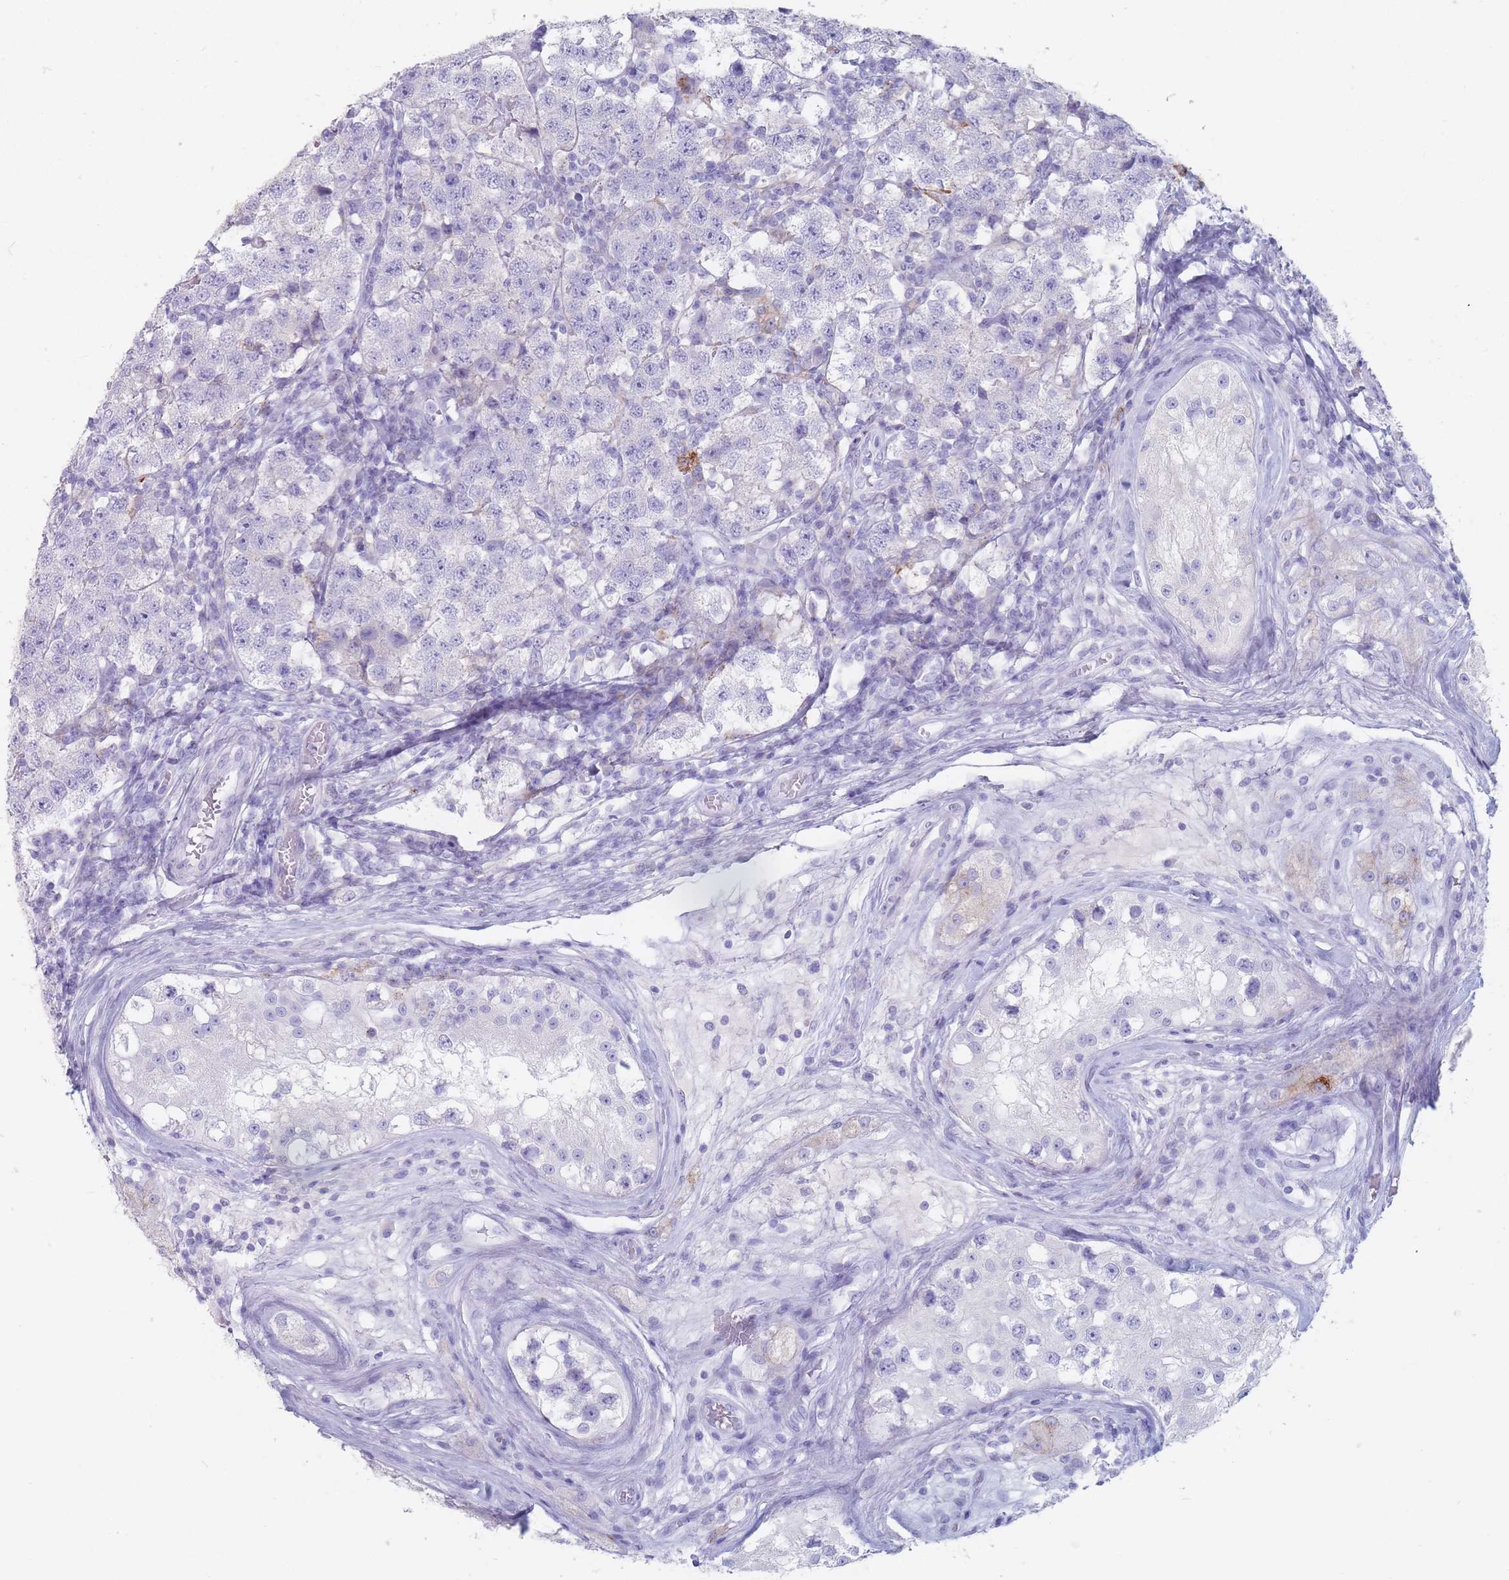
{"staining": {"intensity": "negative", "quantity": "none", "location": "none"}, "tissue": "testis cancer", "cell_type": "Tumor cells", "image_type": "cancer", "snomed": [{"axis": "morphology", "description": "Seminoma, NOS"}, {"axis": "topography", "description": "Testis"}], "caption": "Testis seminoma stained for a protein using immunohistochemistry reveals no staining tumor cells.", "gene": "ST3GAL5", "patient": {"sex": "male", "age": 34}}